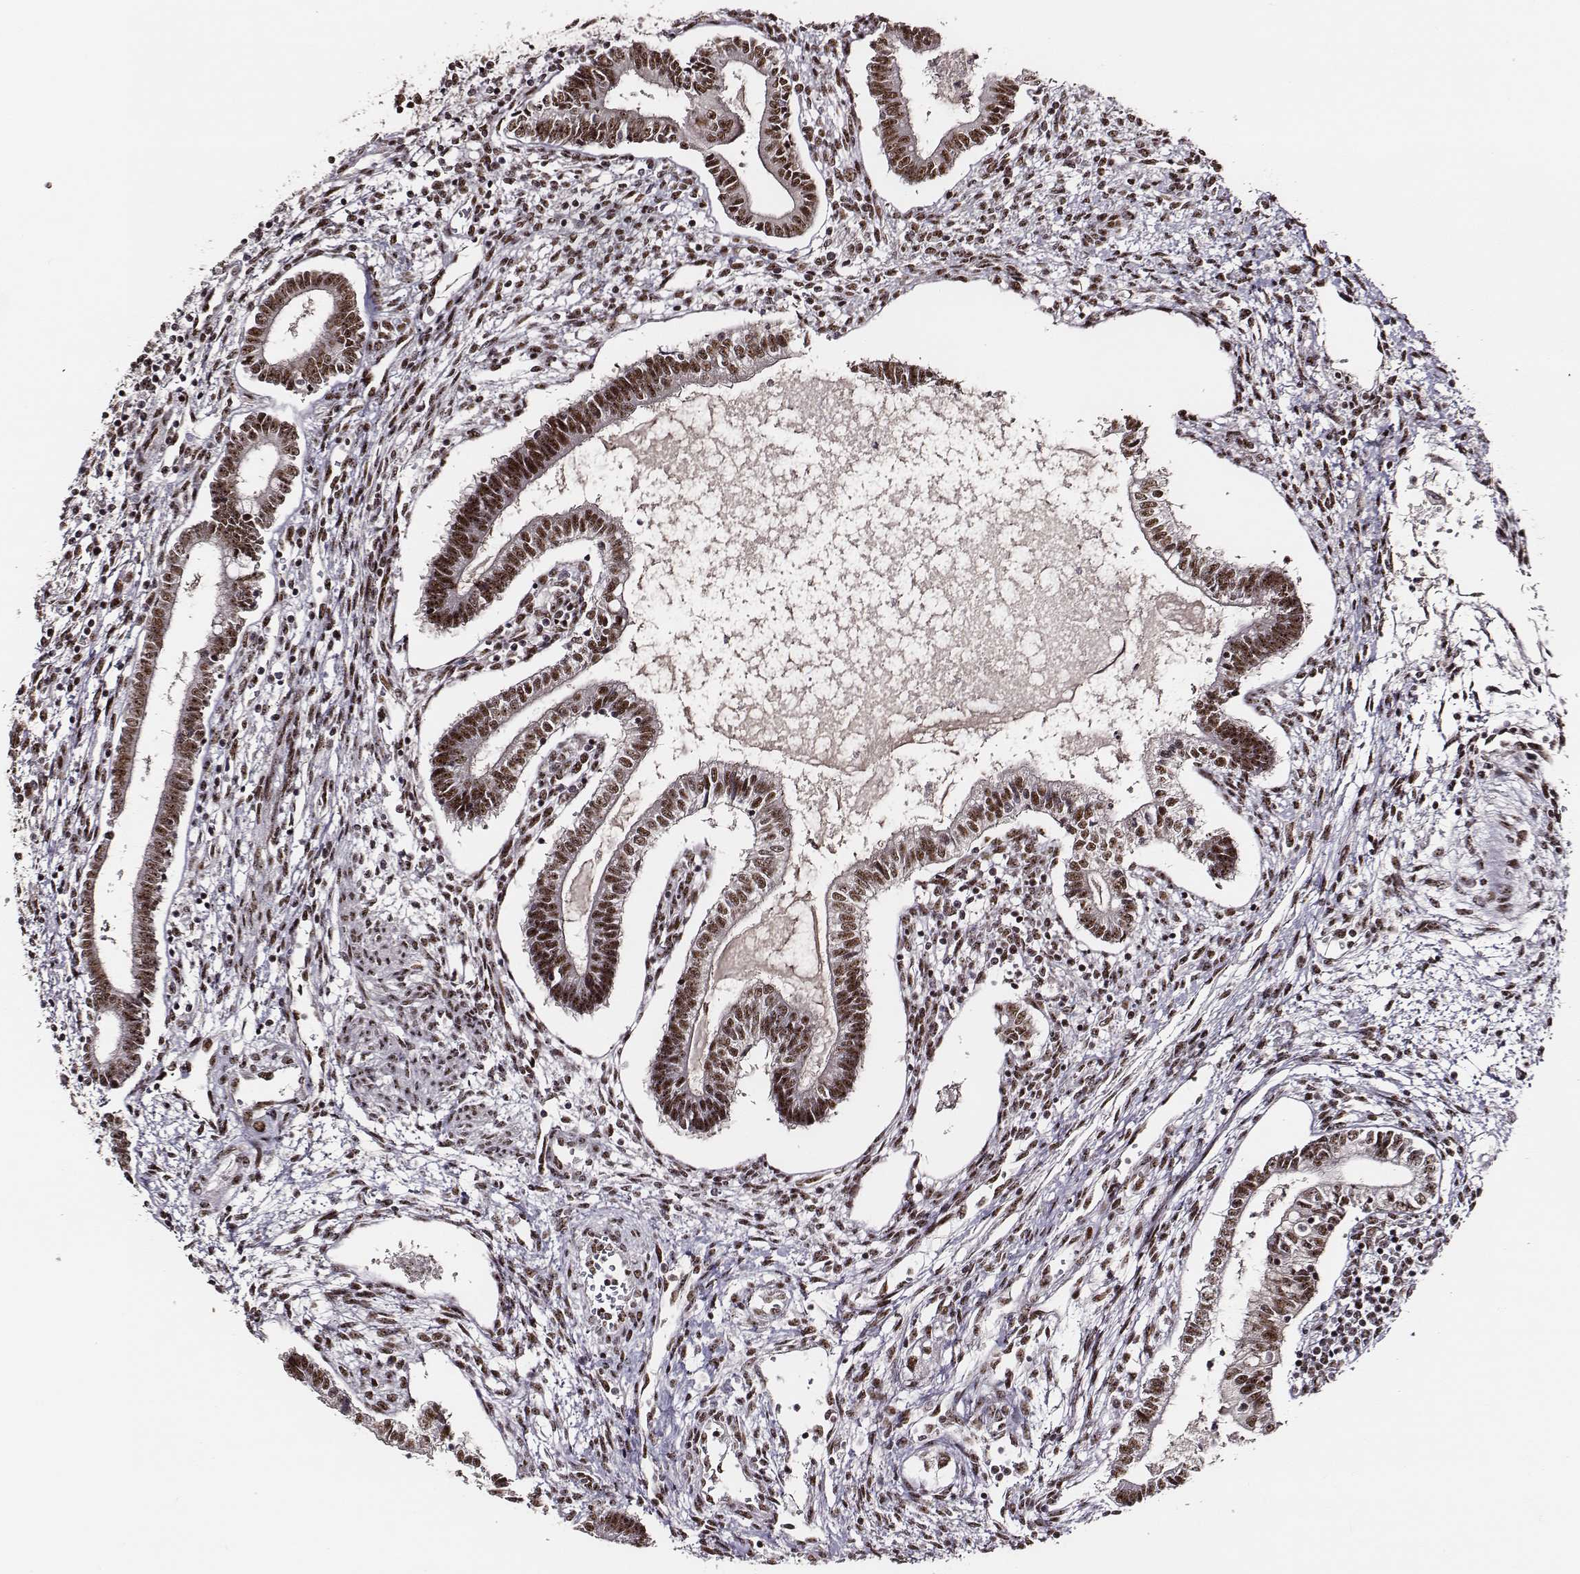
{"staining": {"intensity": "moderate", "quantity": ">75%", "location": "nuclear"}, "tissue": "testis cancer", "cell_type": "Tumor cells", "image_type": "cancer", "snomed": [{"axis": "morphology", "description": "Carcinoma, Embryonal, NOS"}, {"axis": "topography", "description": "Testis"}], "caption": "Immunohistochemistry (DAB (3,3'-diaminobenzidine)) staining of testis cancer reveals moderate nuclear protein positivity in about >75% of tumor cells. The staining was performed using DAB to visualize the protein expression in brown, while the nuclei were stained in blue with hematoxylin (Magnification: 20x).", "gene": "PPARA", "patient": {"sex": "male", "age": 37}}